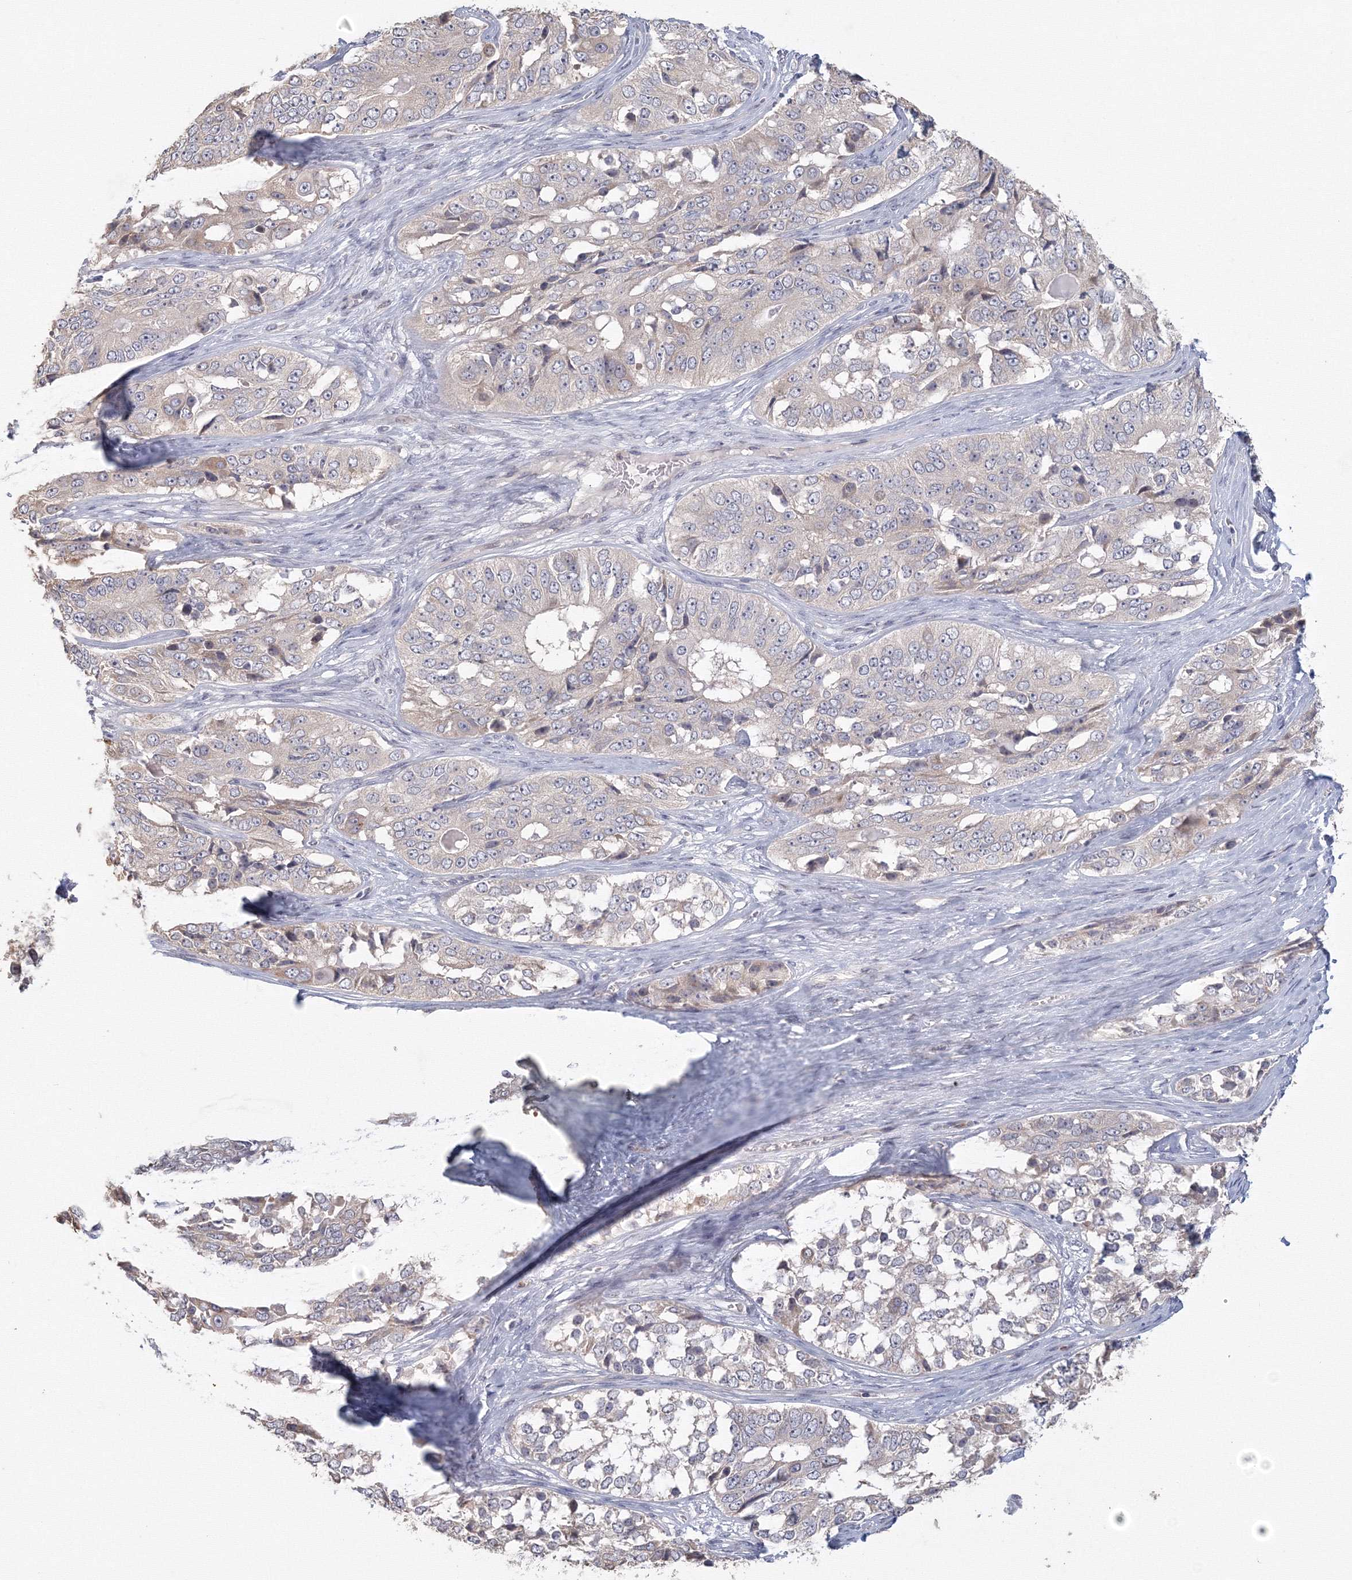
{"staining": {"intensity": "negative", "quantity": "none", "location": "none"}, "tissue": "ovarian cancer", "cell_type": "Tumor cells", "image_type": "cancer", "snomed": [{"axis": "morphology", "description": "Carcinoma, endometroid"}, {"axis": "topography", "description": "Ovary"}], "caption": "Endometroid carcinoma (ovarian) was stained to show a protein in brown. There is no significant expression in tumor cells.", "gene": "TACC2", "patient": {"sex": "female", "age": 51}}